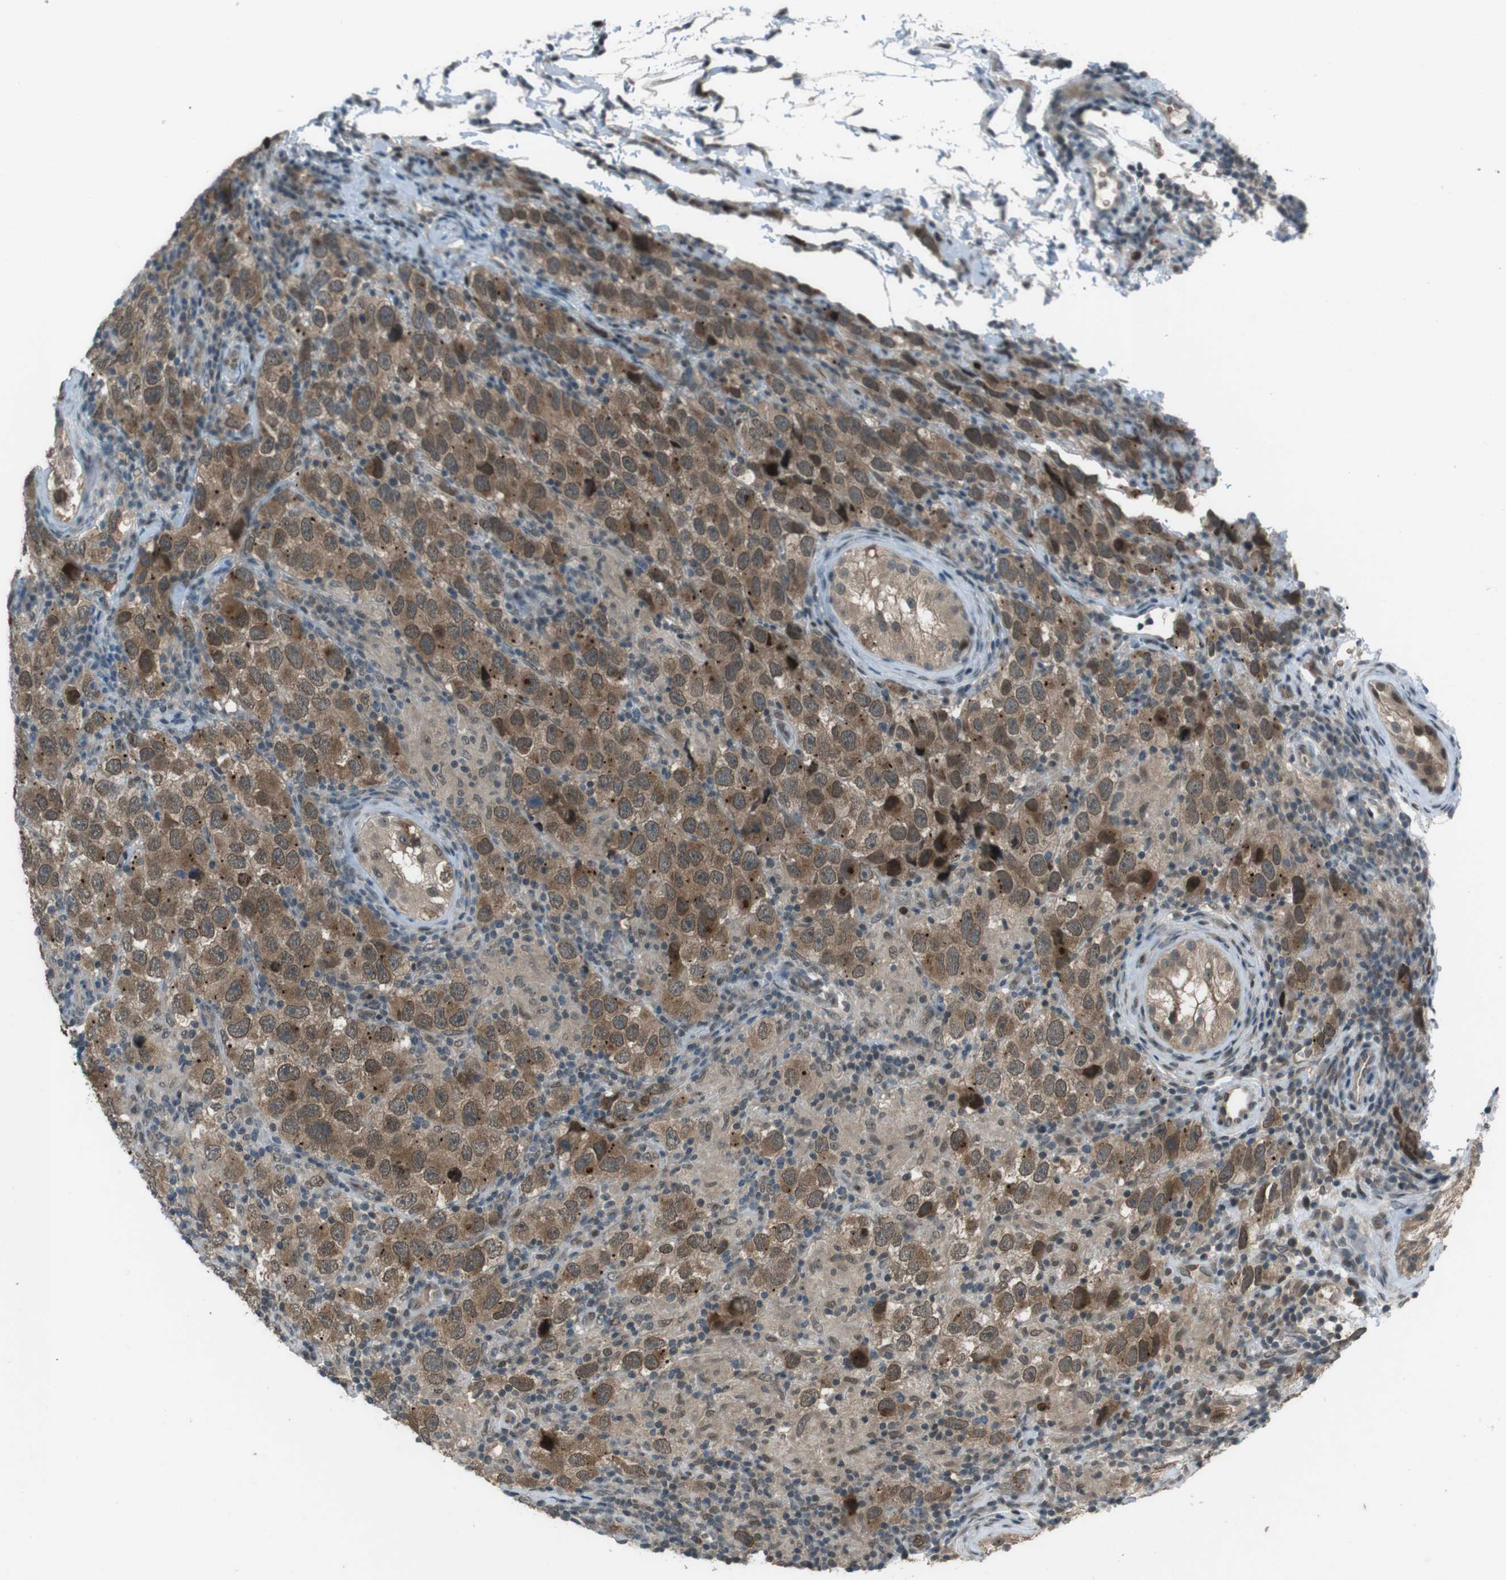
{"staining": {"intensity": "moderate", "quantity": ">75%", "location": "cytoplasmic/membranous,nuclear"}, "tissue": "testis cancer", "cell_type": "Tumor cells", "image_type": "cancer", "snomed": [{"axis": "morphology", "description": "Carcinoma, Embryonal, NOS"}, {"axis": "topography", "description": "Testis"}], "caption": "A brown stain shows moderate cytoplasmic/membranous and nuclear positivity of a protein in human testis embryonal carcinoma tumor cells.", "gene": "SLITRK5", "patient": {"sex": "male", "age": 21}}